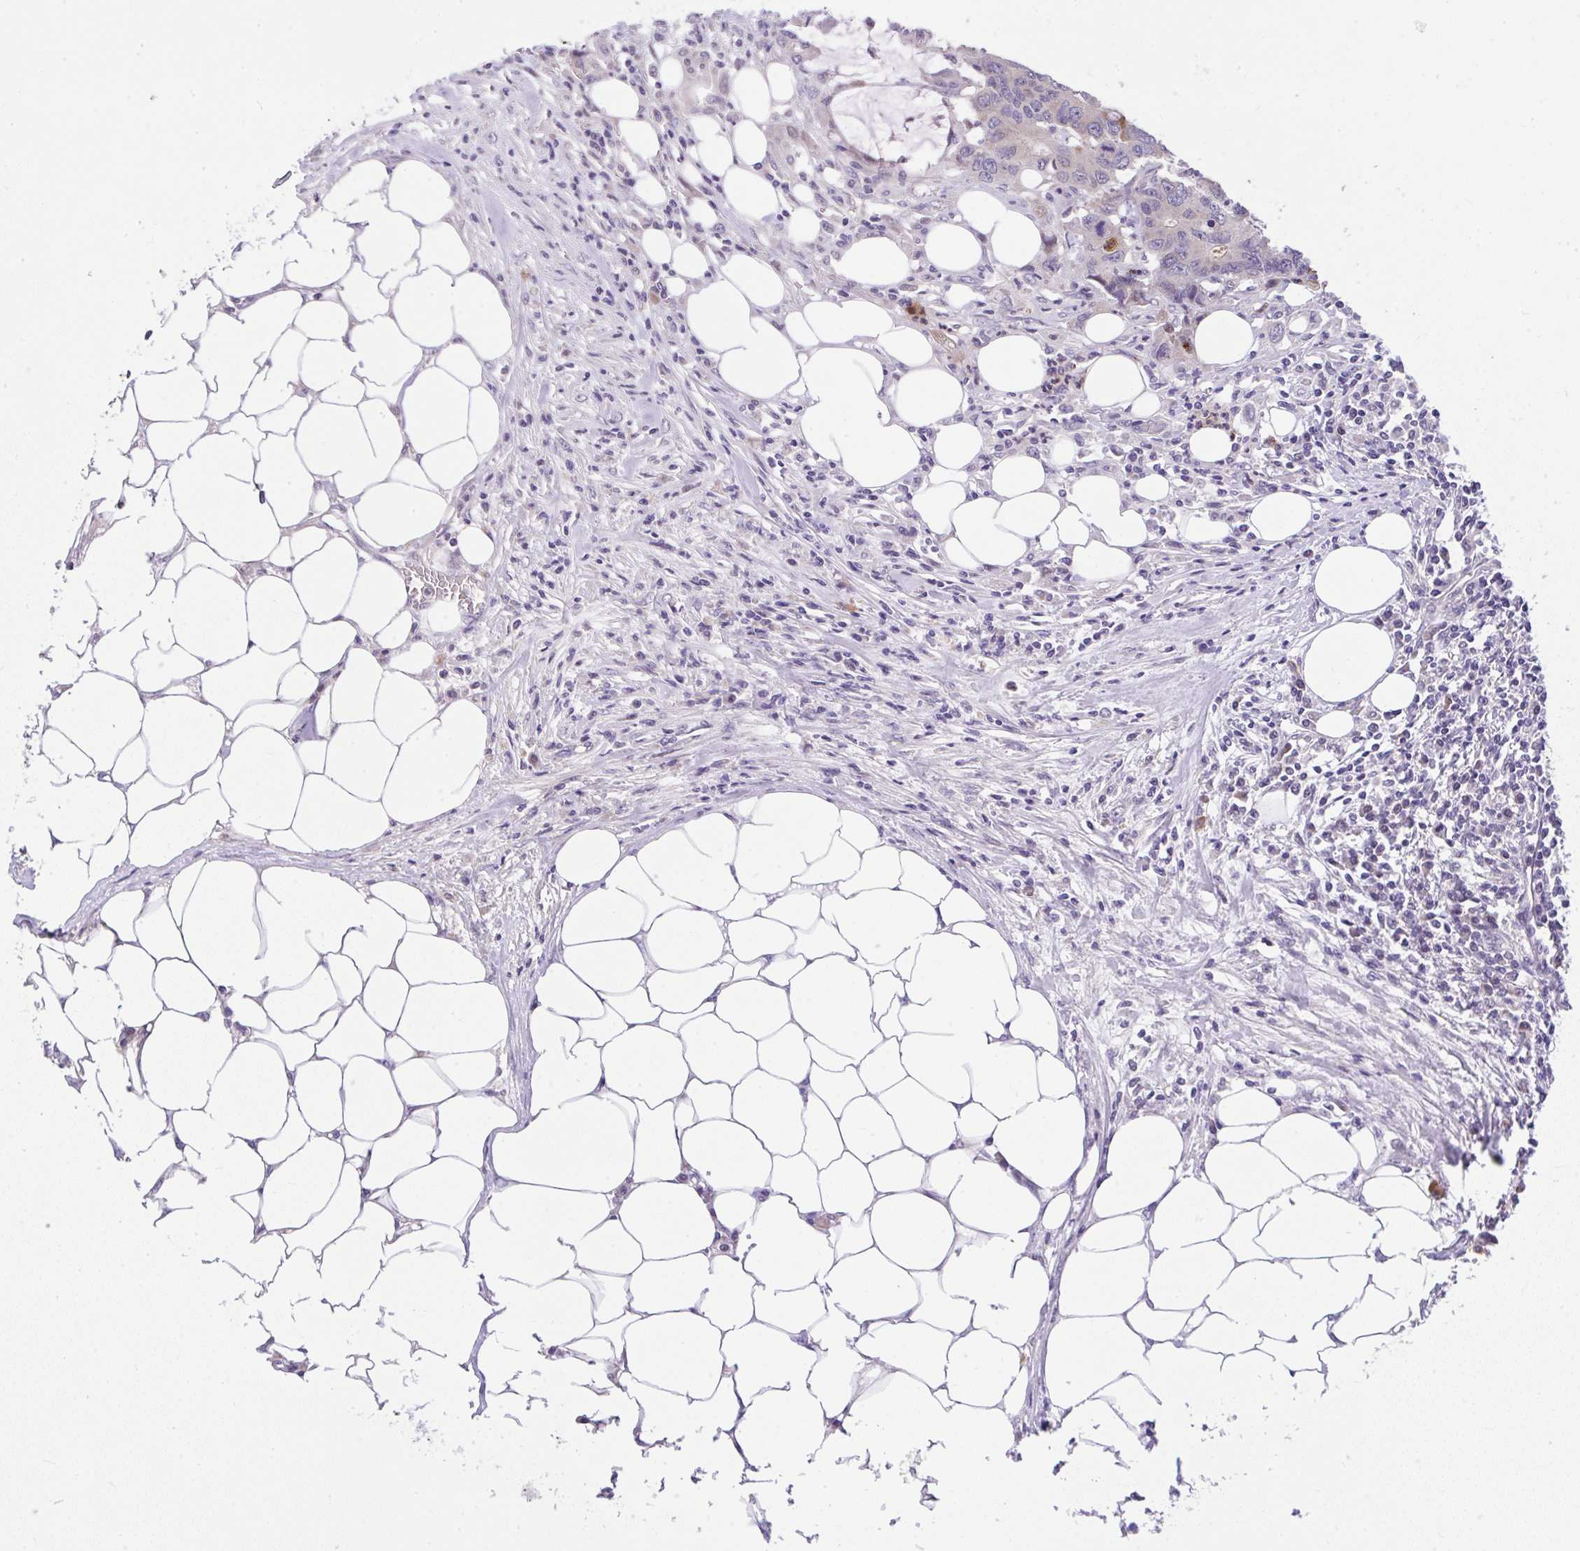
{"staining": {"intensity": "weak", "quantity": ">75%", "location": "cytoplasmic/membranous"}, "tissue": "colorectal cancer", "cell_type": "Tumor cells", "image_type": "cancer", "snomed": [{"axis": "morphology", "description": "Adenocarcinoma, NOS"}, {"axis": "topography", "description": "Colon"}], "caption": "Human colorectal adenocarcinoma stained with a brown dye reveals weak cytoplasmic/membranous positive positivity in approximately >75% of tumor cells.", "gene": "CHIA", "patient": {"sex": "male", "age": 71}}